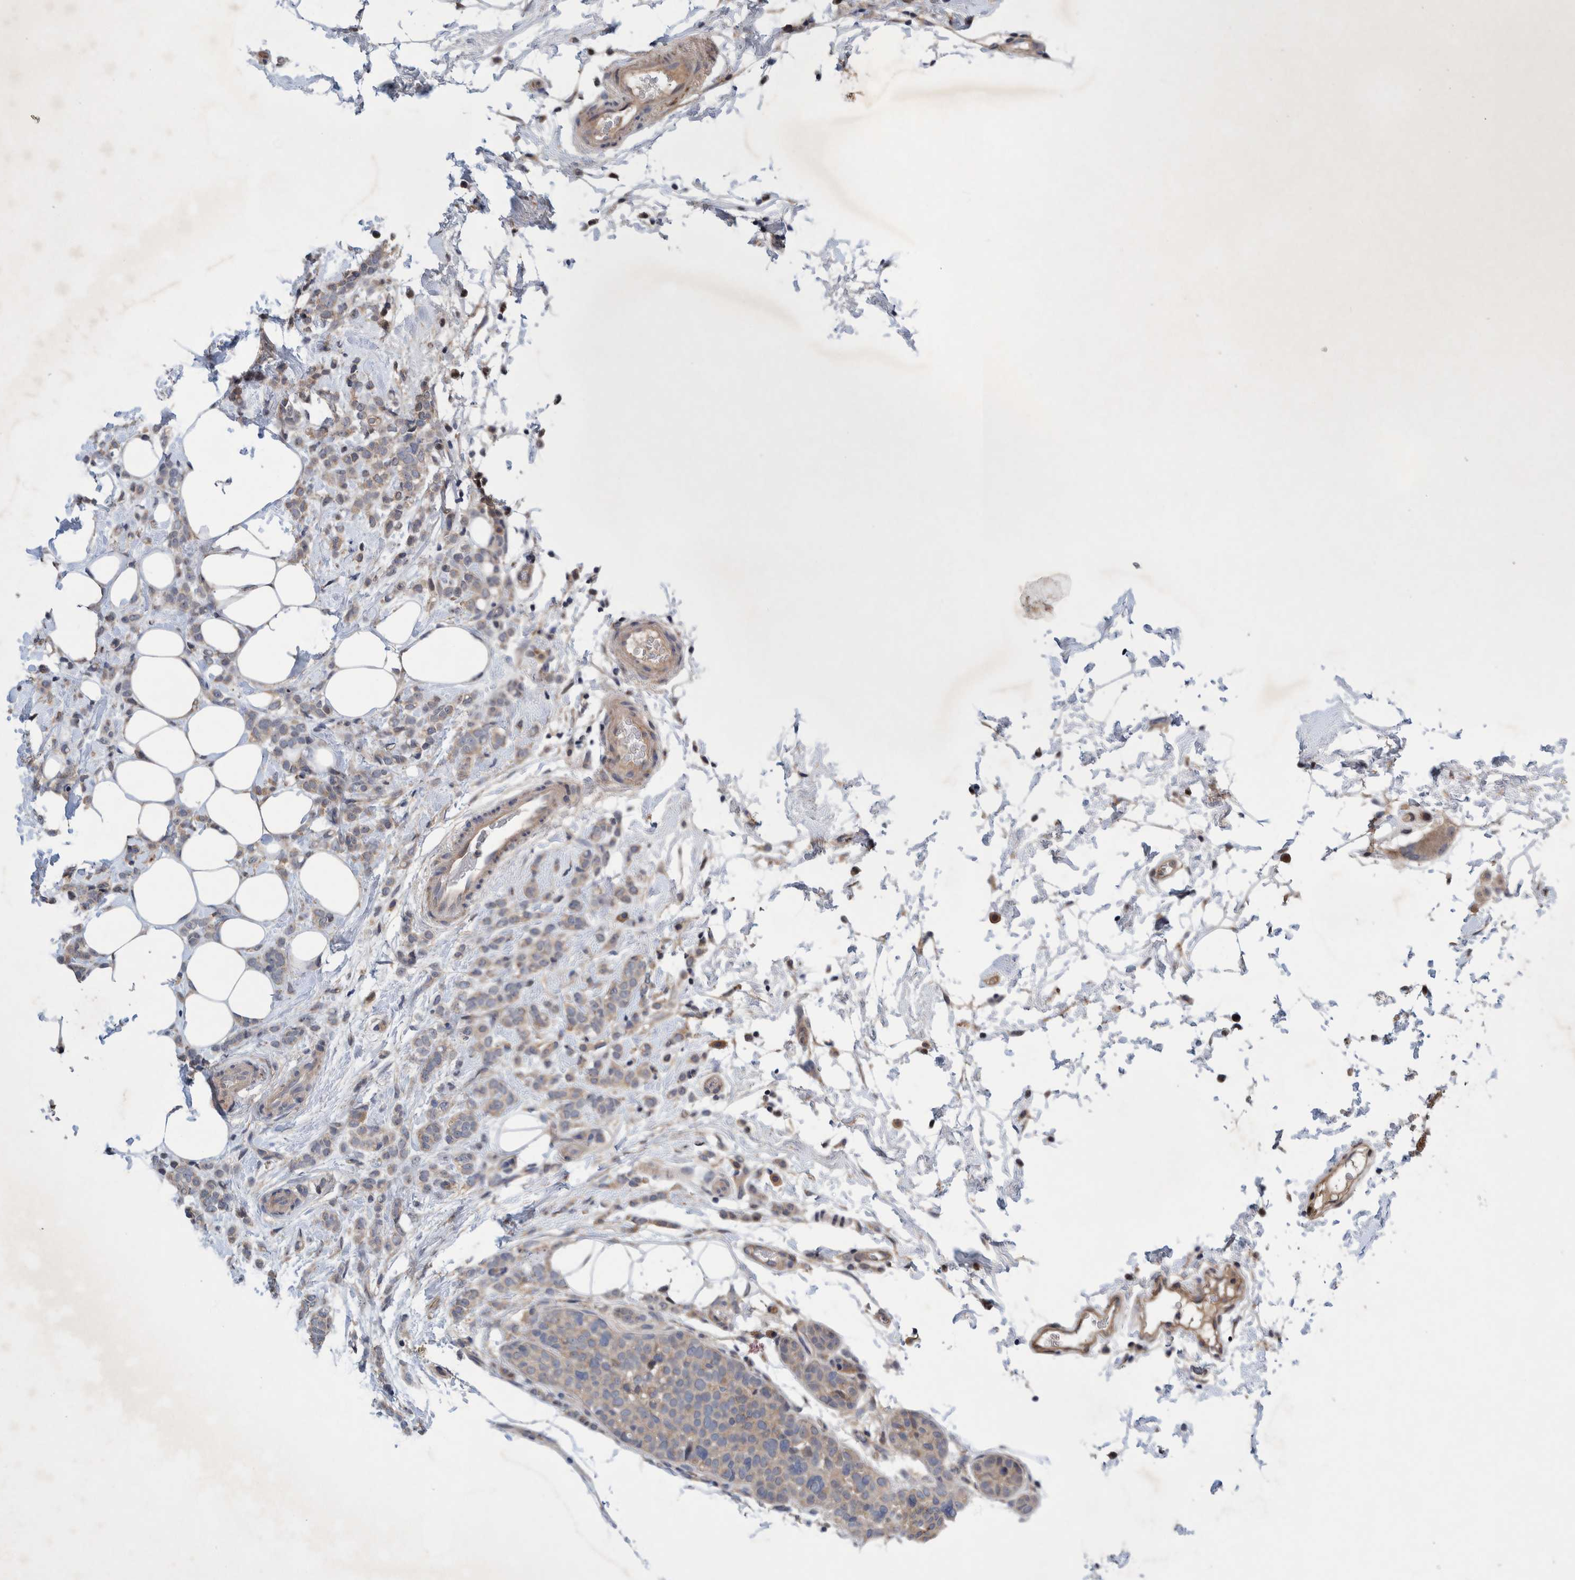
{"staining": {"intensity": "weak", "quantity": ">75%", "location": "cytoplasmic/membranous"}, "tissue": "breast cancer", "cell_type": "Tumor cells", "image_type": "cancer", "snomed": [{"axis": "morphology", "description": "Lobular carcinoma"}, {"axis": "topography", "description": "Breast"}], "caption": "Breast cancer (lobular carcinoma) was stained to show a protein in brown. There is low levels of weak cytoplasmic/membranous staining in approximately >75% of tumor cells.", "gene": "PIK3R6", "patient": {"sex": "female", "age": 50}}